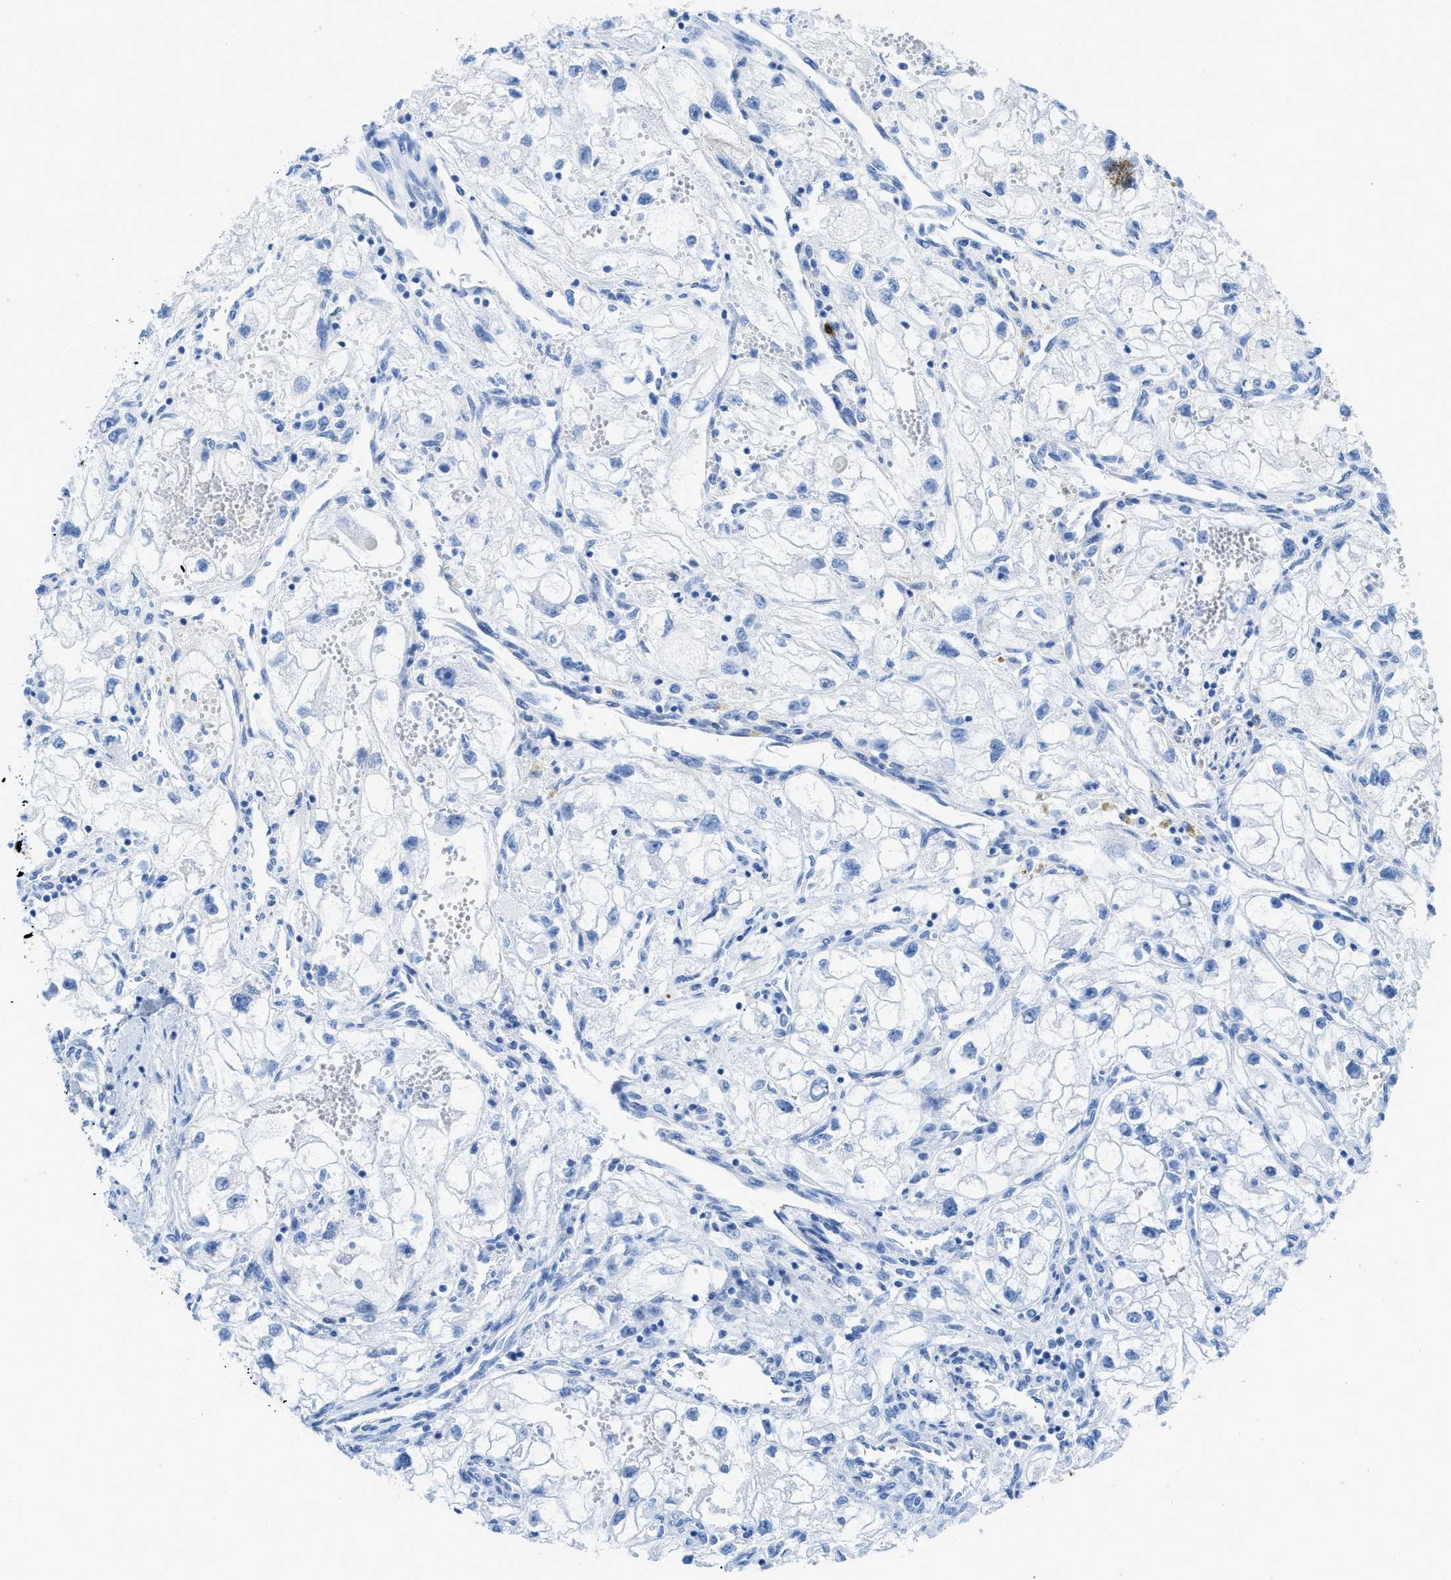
{"staining": {"intensity": "negative", "quantity": "none", "location": "none"}, "tissue": "renal cancer", "cell_type": "Tumor cells", "image_type": "cancer", "snomed": [{"axis": "morphology", "description": "Adenocarcinoma, NOS"}, {"axis": "topography", "description": "Kidney"}], "caption": "DAB immunohistochemical staining of renal cancer (adenocarcinoma) exhibits no significant staining in tumor cells.", "gene": "TCL1A", "patient": {"sex": "female", "age": 70}}